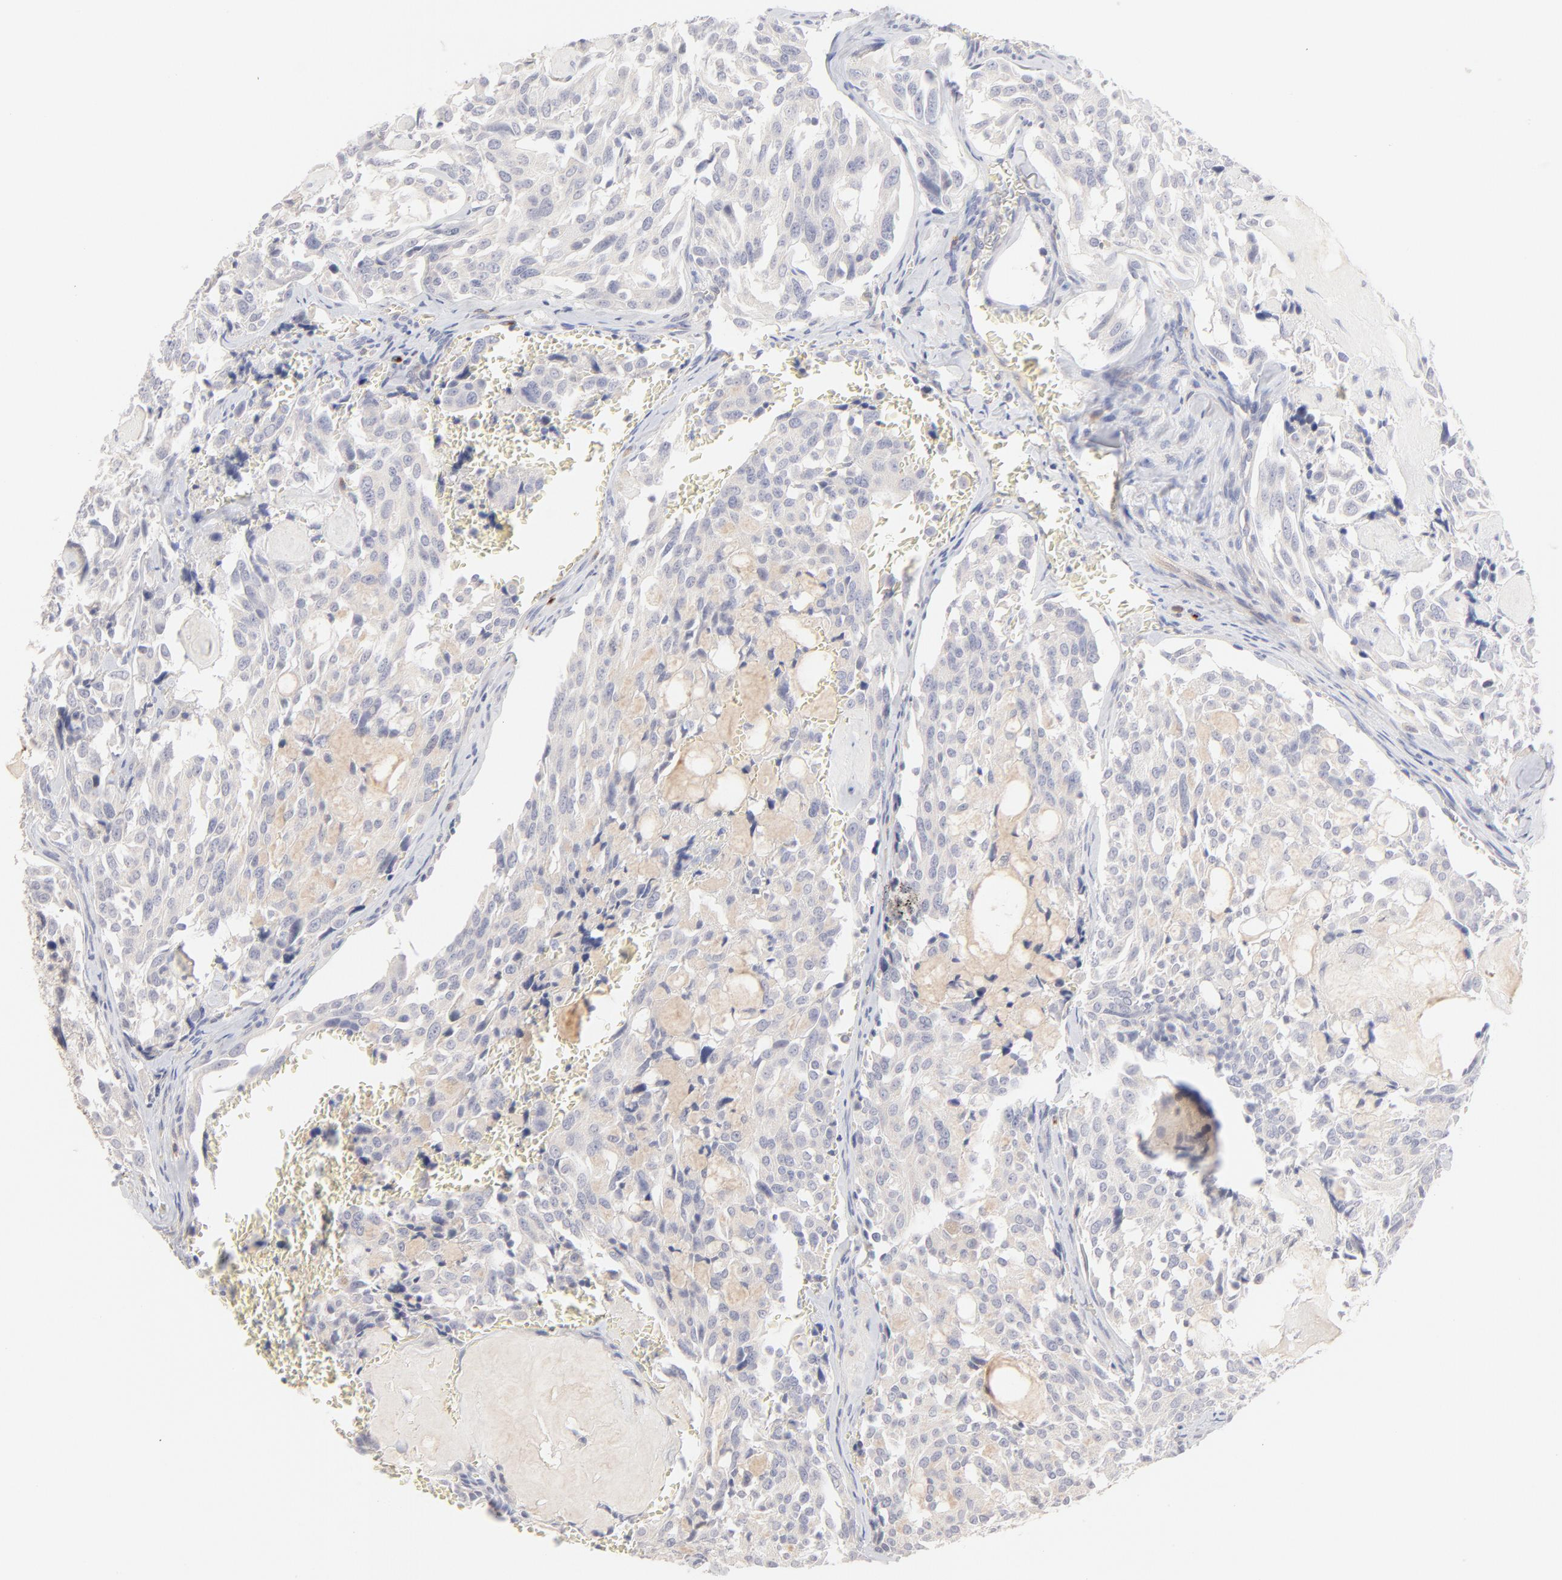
{"staining": {"intensity": "weak", "quantity": "<25%", "location": "cytoplasmic/membranous"}, "tissue": "thyroid cancer", "cell_type": "Tumor cells", "image_type": "cancer", "snomed": [{"axis": "morphology", "description": "Carcinoma, NOS"}, {"axis": "morphology", "description": "Carcinoid, malignant, NOS"}, {"axis": "topography", "description": "Thyroid gland"}], "caption": "Immunohistochemical staining of thyroid malignant carcinoid demonstrates no significant staining in tumor cells. (IHC, brightfield microscopy, high magnification).", "gene": "ELF3", "patient": {"sex": "male", "age": 33}}